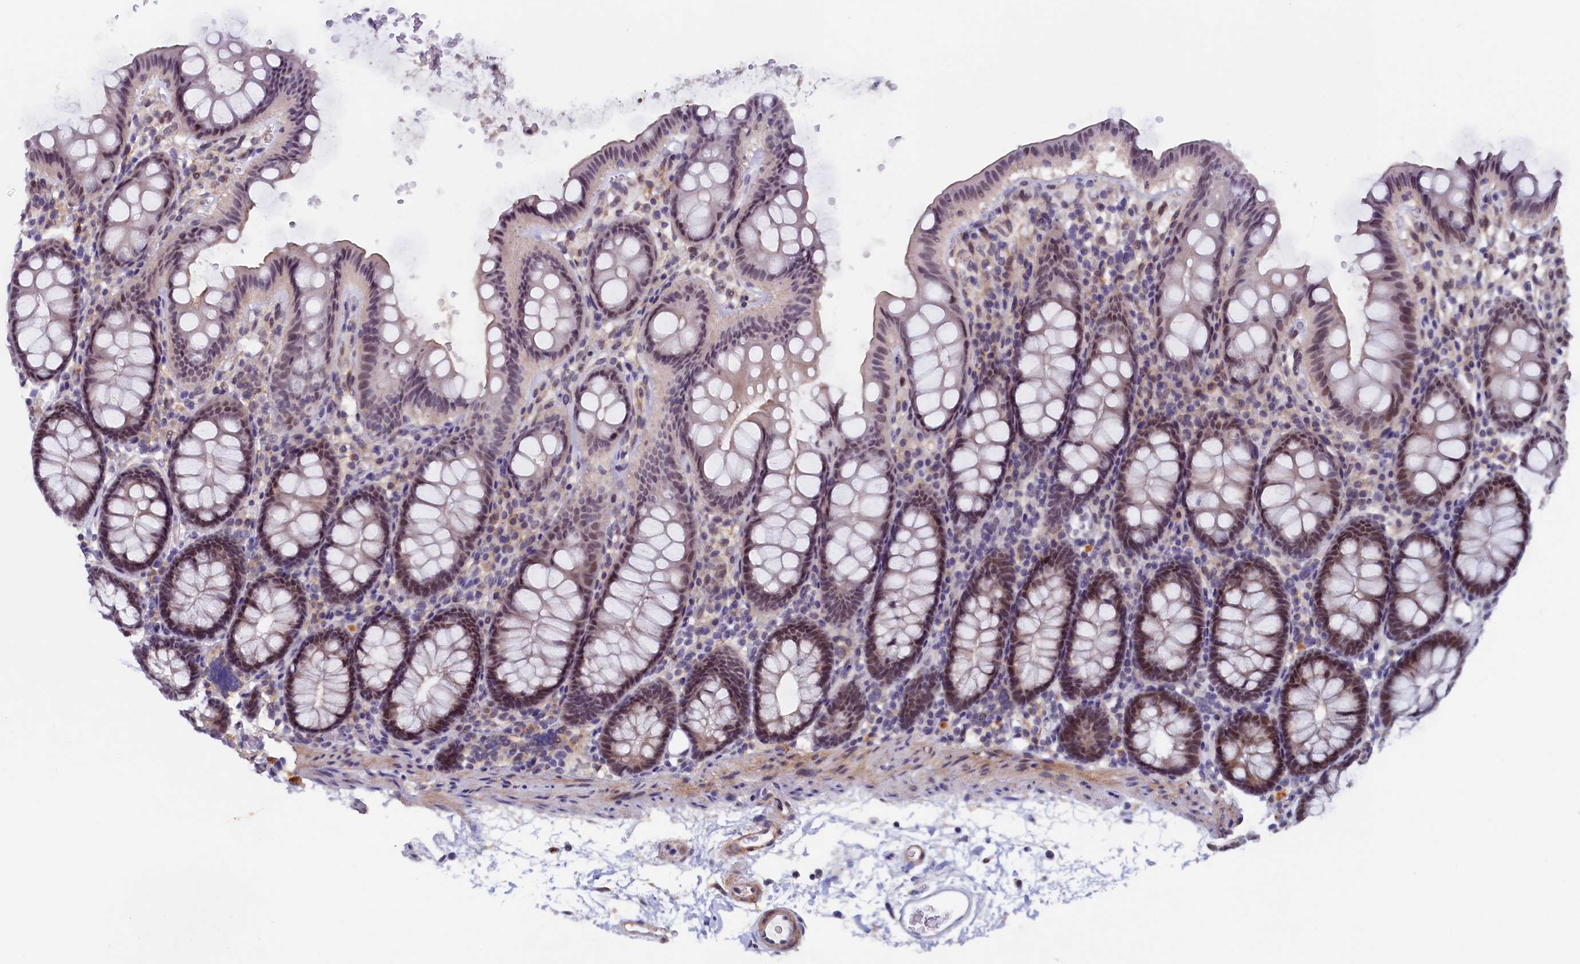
{"staining": {"intensity": "negative", "quantity": "none", "location": "none"}, "tissue": "colon", "cell_type": "Endothelial cells", "image_type": "normal", "snomed": [{"axis": "morphology", "description": "Normal tissue, NOS"}, {"axis": "topography", "description": "Colon"}], "caption": "High magnification brightfield microscopy of benign colon stained with DAB (3,3'-diaminobenzidine) (brown) and counterstained with hematoxylin (blue): endothelial cells show no significant positivity. Nuclei are stained in blue.", "gene": "PACSIN3", "patient": {"sex": "male", "age": 75}}